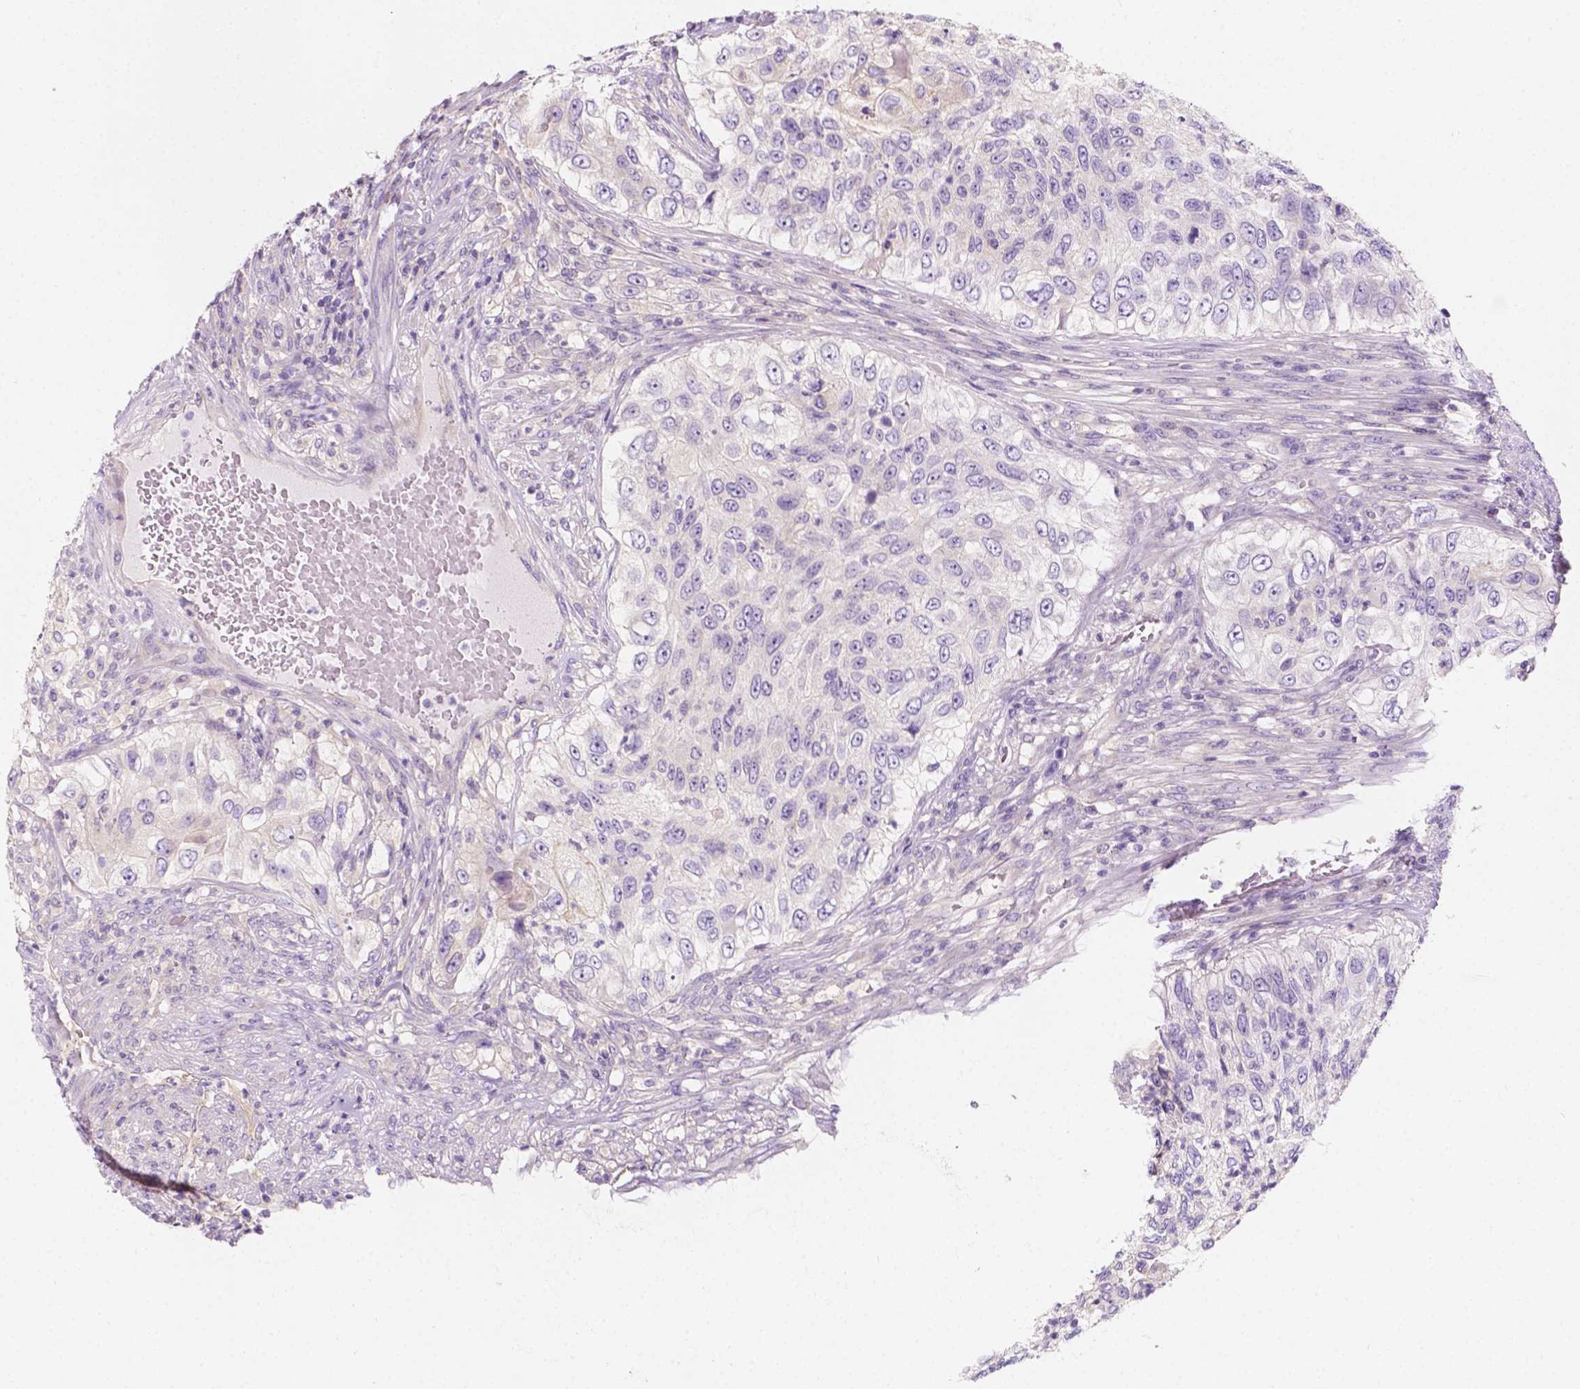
{"staining": {"intensity": "negative", "quantity": "none", "location": "none"}, "tissue": "urothelial cancer", "cell_type": "Tumor cells", "image_type": "cancer", "snomed": [{"axis": "morphology", "description": "Urothelial carcinoma, High grade"}, {"axis": "topography", "description": "Urinary bladder"}], "caption": "Urothelial cancer was stained to show a protein in brown. There is no significant expression in tumor cells.", "gene": "SIRT2", "patient": {"sex": "female", "age": 60}}